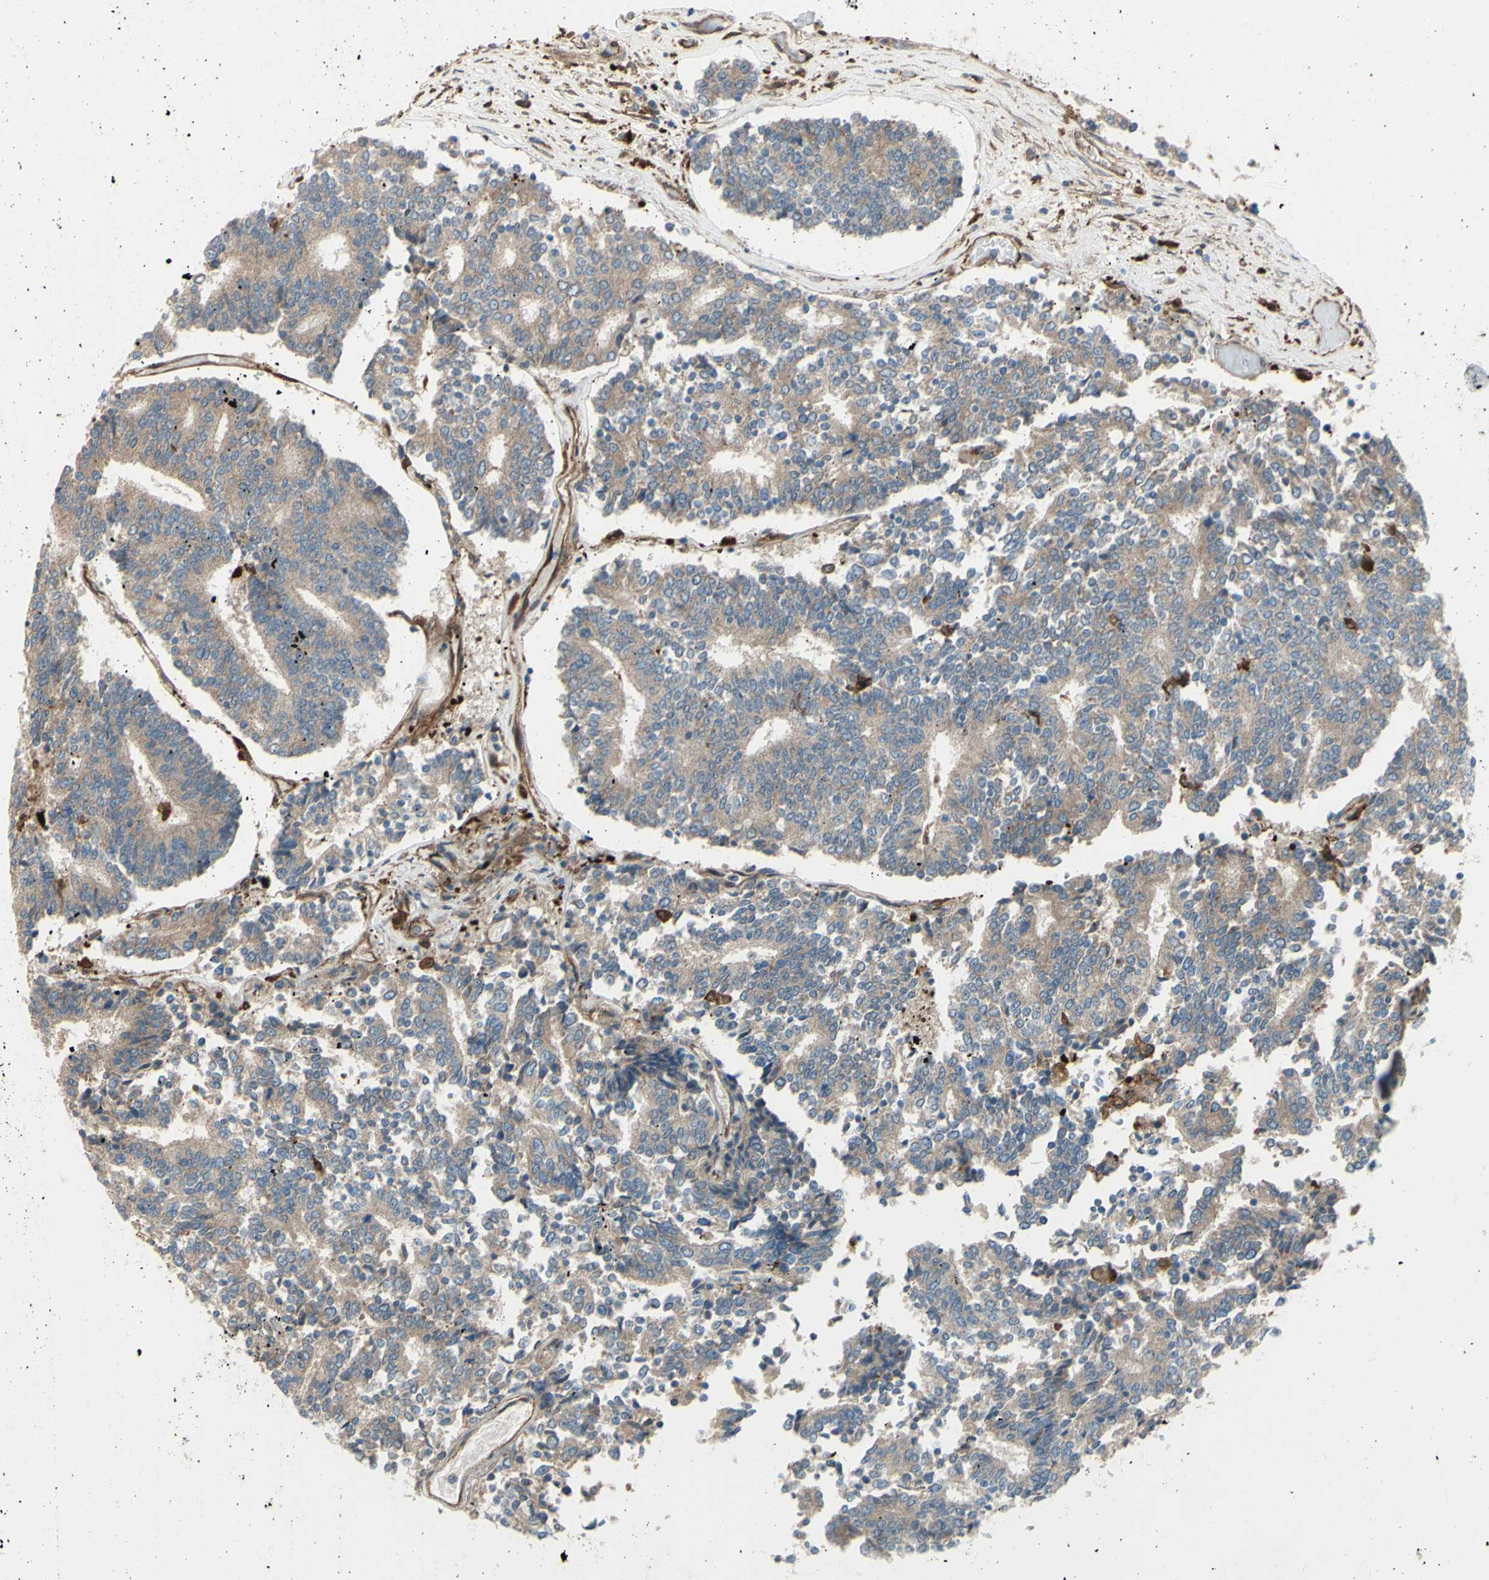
{"staining": {"intensity": "weak", "quantity": ">75%", "location": "cytoplasmic/membranous"}, "tissue": "prostate cancer", "cell_type": "Tumor cells", "image_type": "cancer", "snomed": [{"axis": "morphology", "description": "Normal tissue, NOS"}, {"axis": "morphology", "description": "Adenocarcinoma, High grade"}, {"axis": "topography", "description": "Prostate"}, {"axis": "topography", "description": "Seminal veicle"}], "caption": "The immunohistochemical stain labels weak cytoplasmic/membranous expression in tumor cells of prostate cancer tissue.", "gene": "IGSF9B", "patient": {"sex": "male", "age": 55}}